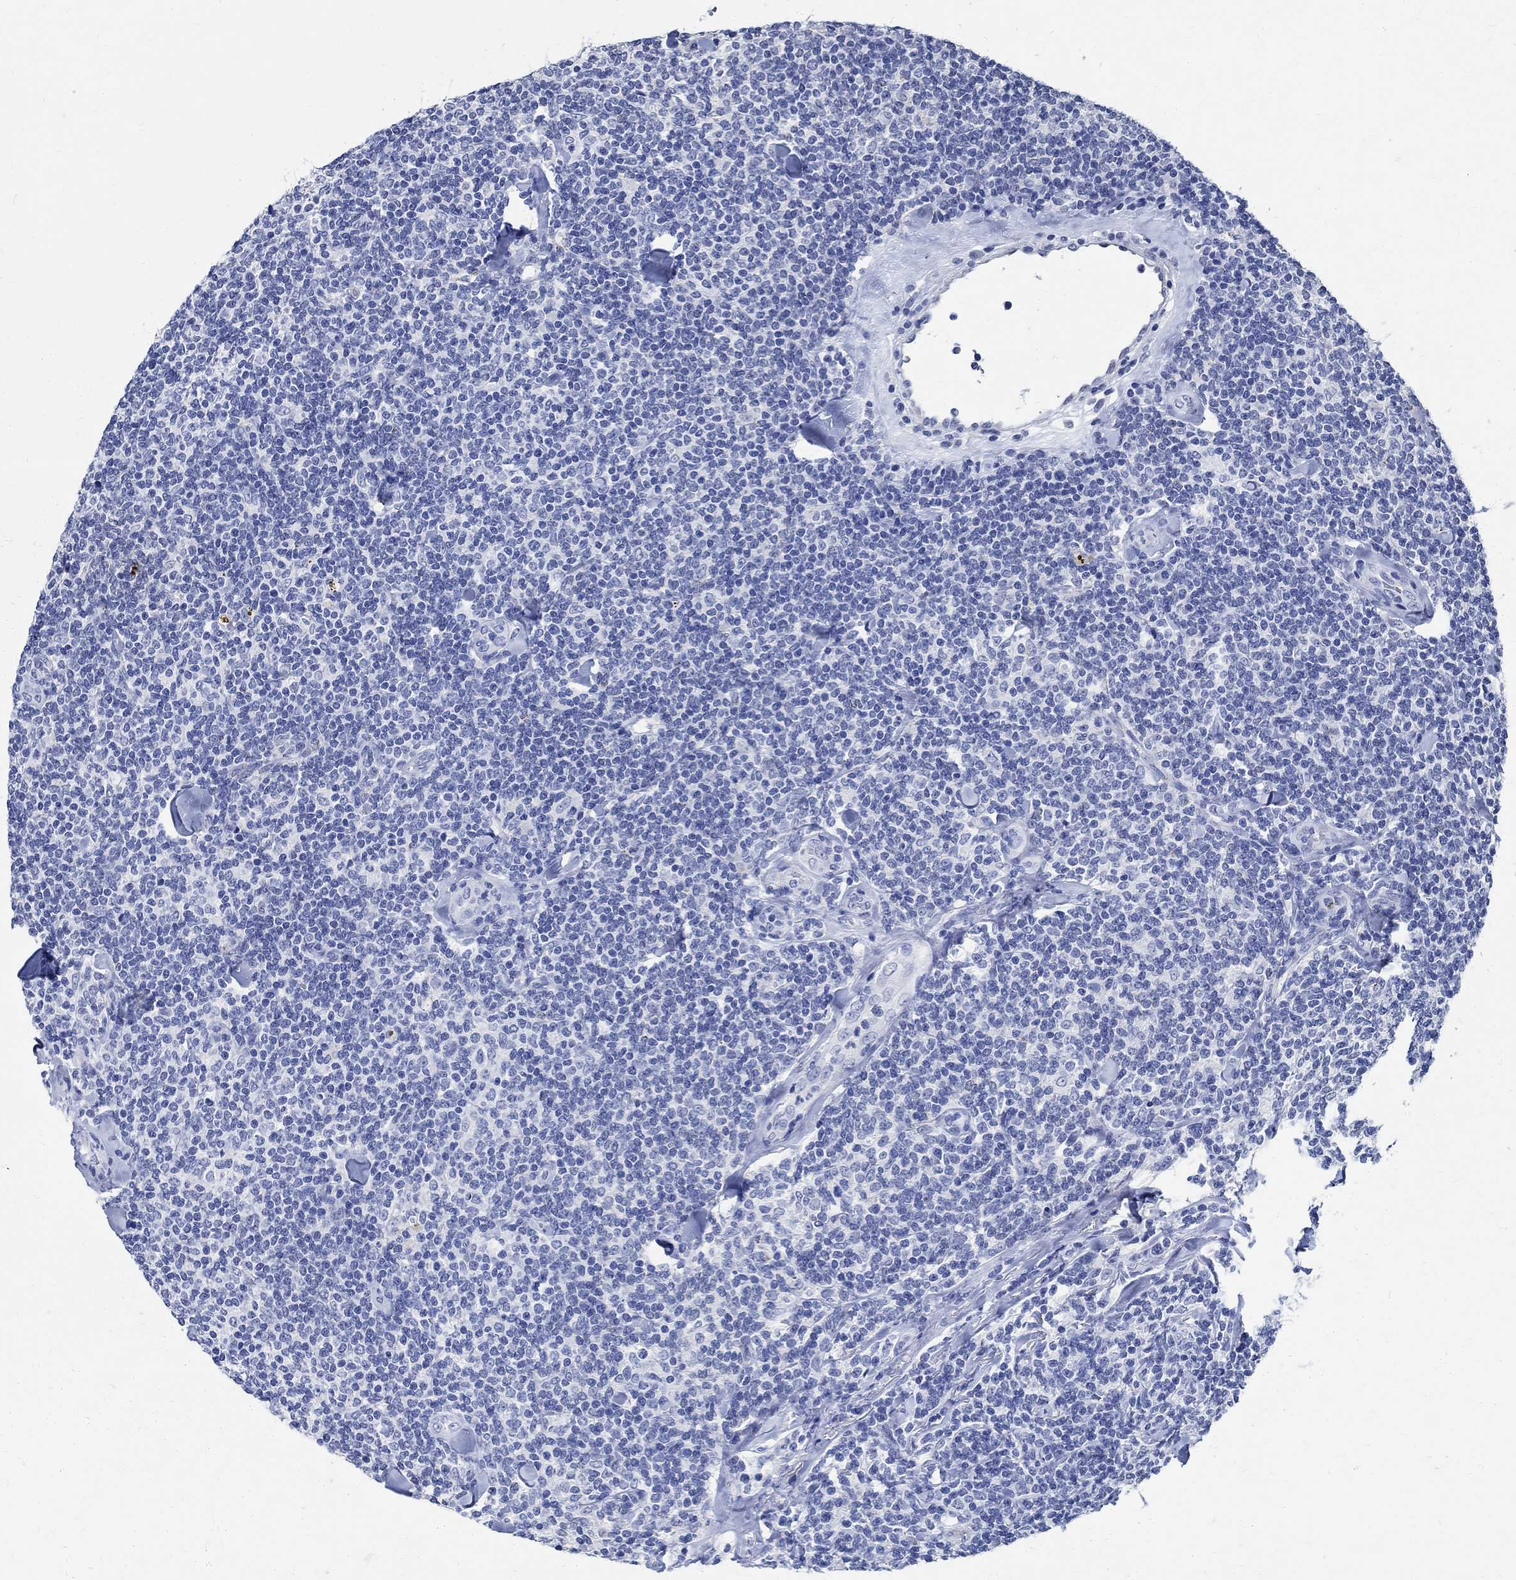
{"staining": {"intensity": "negative", "quantity": "none", "location": "none"}, "tissue": "lymphoma", "cell_type": "Tumor cells", "image_type": "cancer", "snomed": [{"axis": "morphology", "description": "Malignant lymphoma, non-Hodgkin's type, Low grade"}, {"axis": "topography", "description": "Lymph node"}], "caption": "Immunohistochemistry of low-grade malignant lymphoma, non-Hodgkin's type demonstrates no staining in tumor cells.", "gene": "TMEM221", "patient": {"sex": "female", "age": 56}}